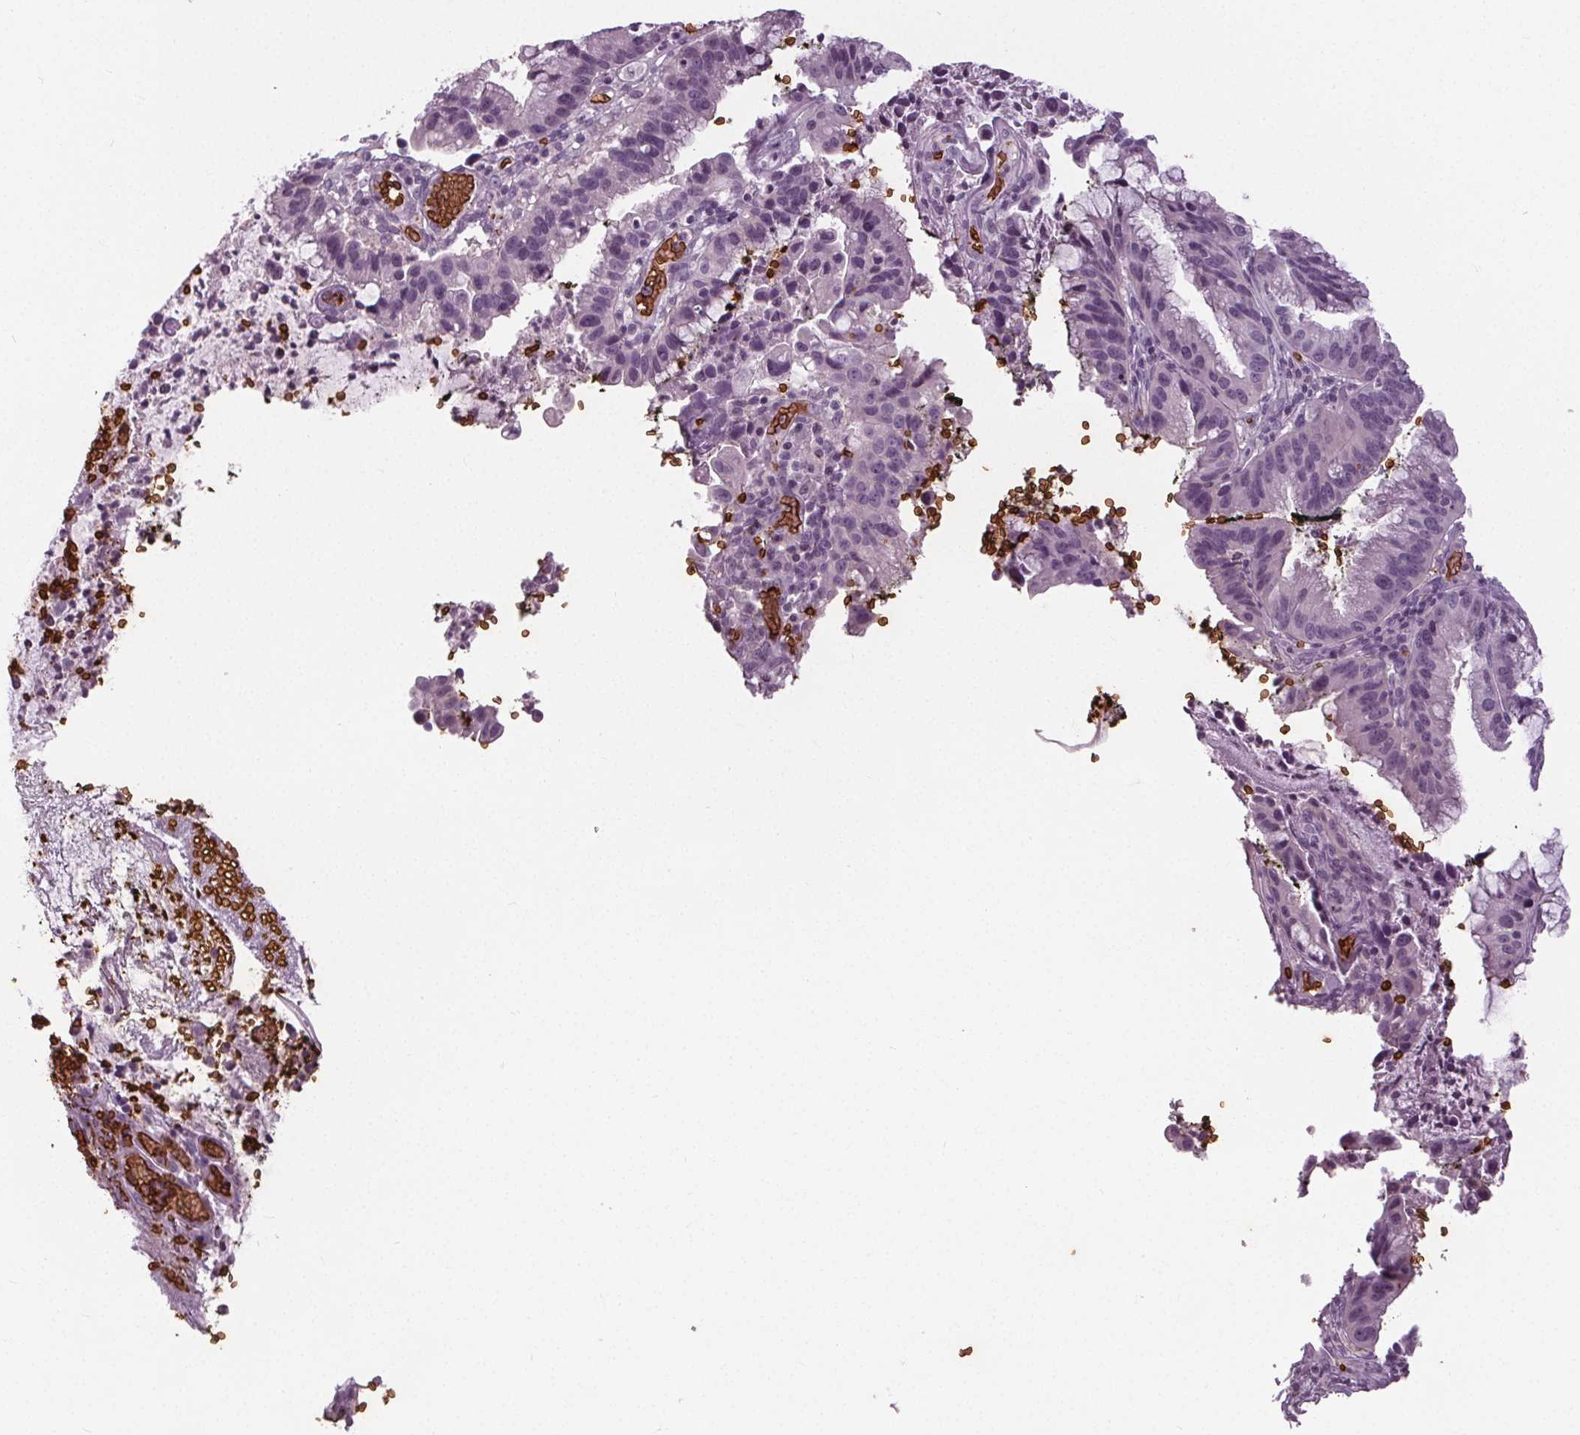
{"staining": {"intensity": "negative", "quantity": "none", "location": "none"}, "tissue": "cervical cancer", "cell_type": "Tumor cells", "image_type": "cancer", "snomed": [{"axis": "morphology", "description": "Adenocarcinoma, NOS"}, {"axis": "topography", "description": "Cervix"}], "caption": "This is an IHC image of human cervical cancer. There is no expression in tumor cells.", "gene": "SLC4A1", "patient": {"sex": "female", "age": 34}}